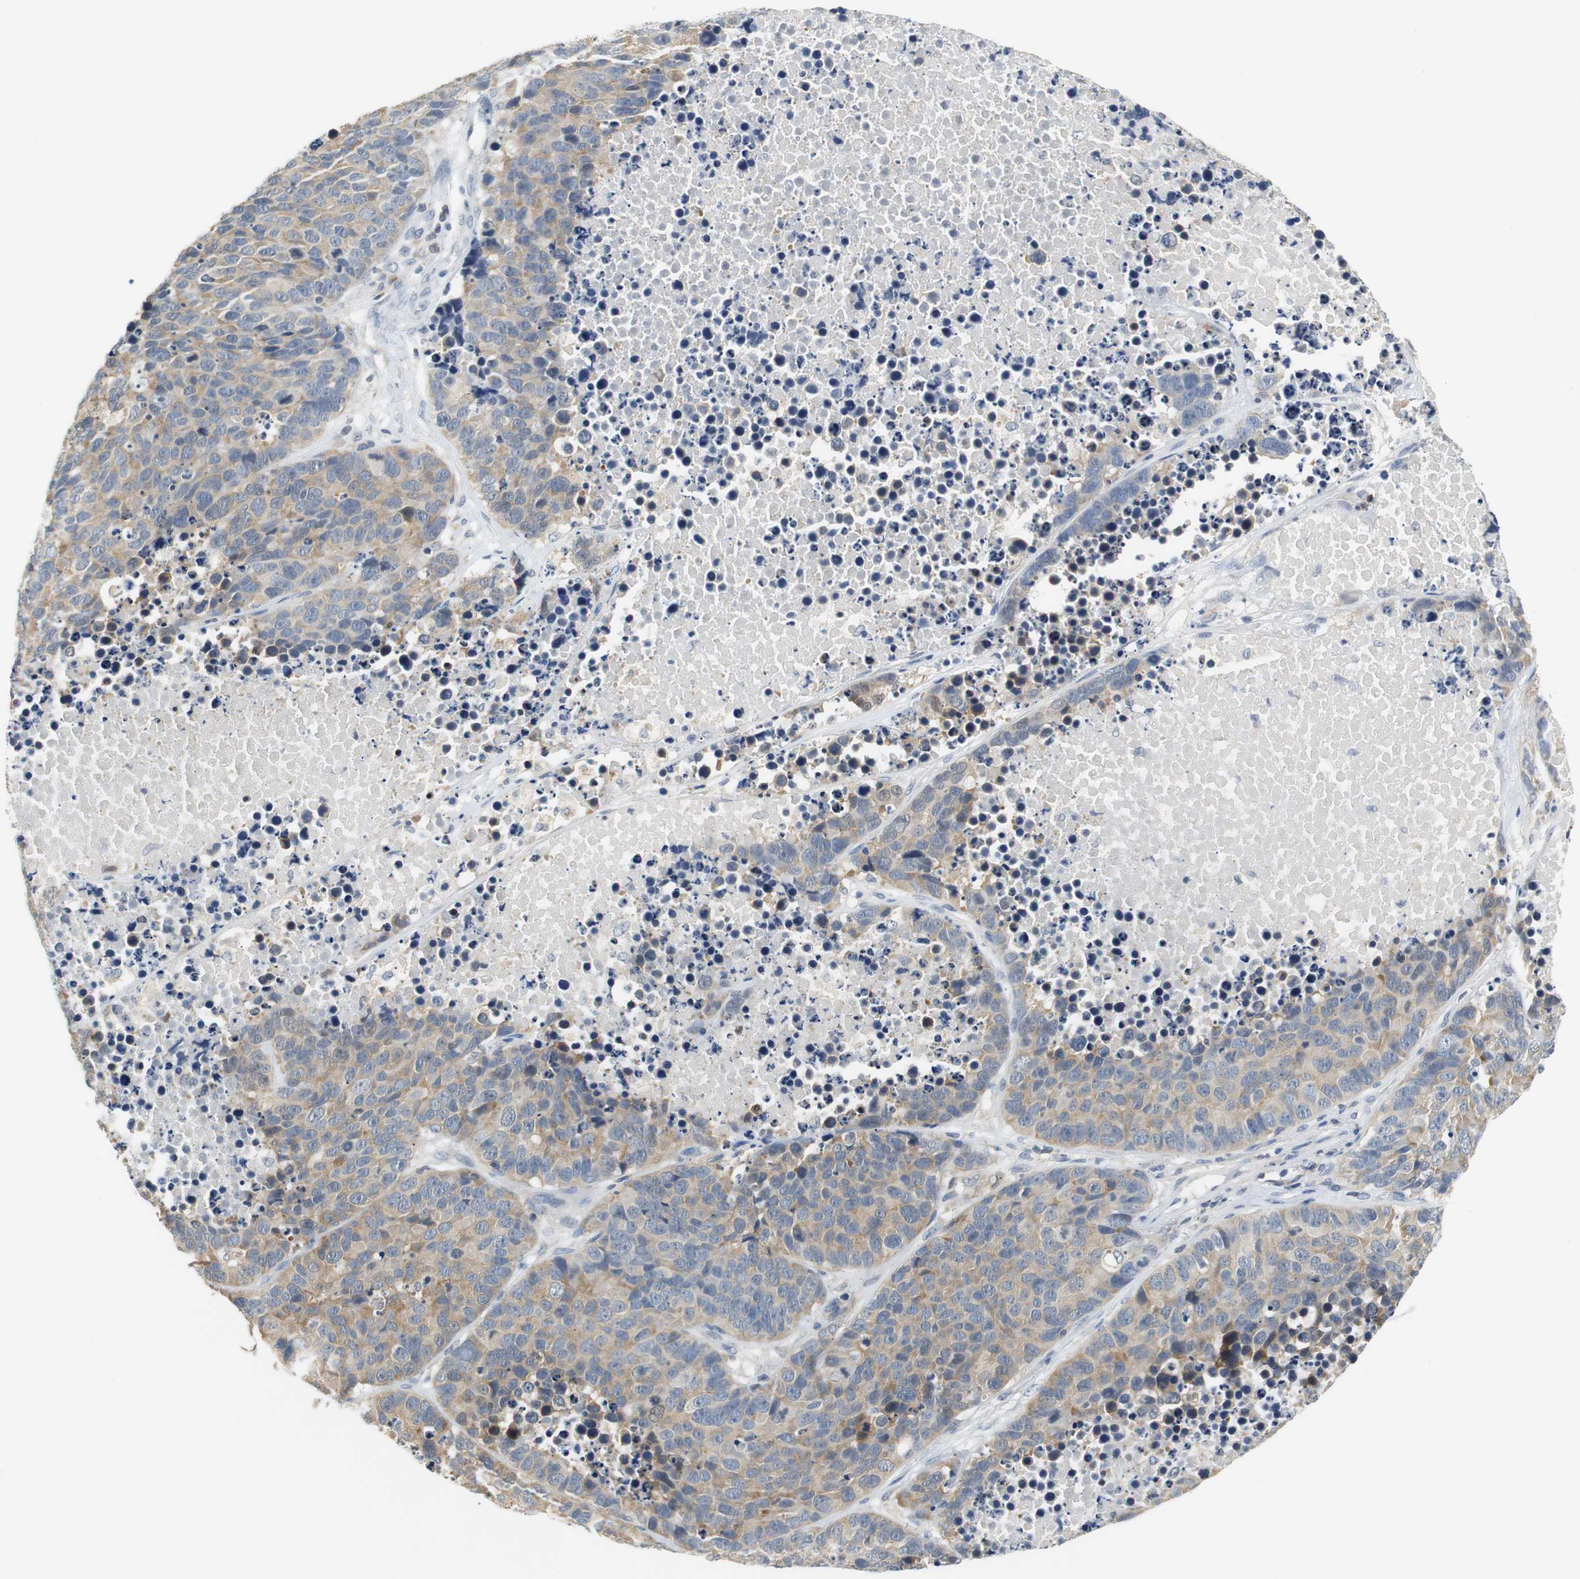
{"staining": {"intensity": "weak", "quantity": ">75%", "location": "cytoplasmic/membranous"}, "tissue": "carcinoid", "cell_type": "Tumor cells", "image_type": "cancer", "snomed": [{"axis": "morphology", "description": "Carcinoid, malignant, NOS"}, {"axis": "topography", "description": "Lung"}], "caption": "Tumor cells demonstrate low levels of weak cytoplasmic/membranous expression in approximately >75% of cells in carcinoid. Nuclei are stained in blue.", "gene": "GLCCI1", "patient": {"sex": "male", "age": 60}}